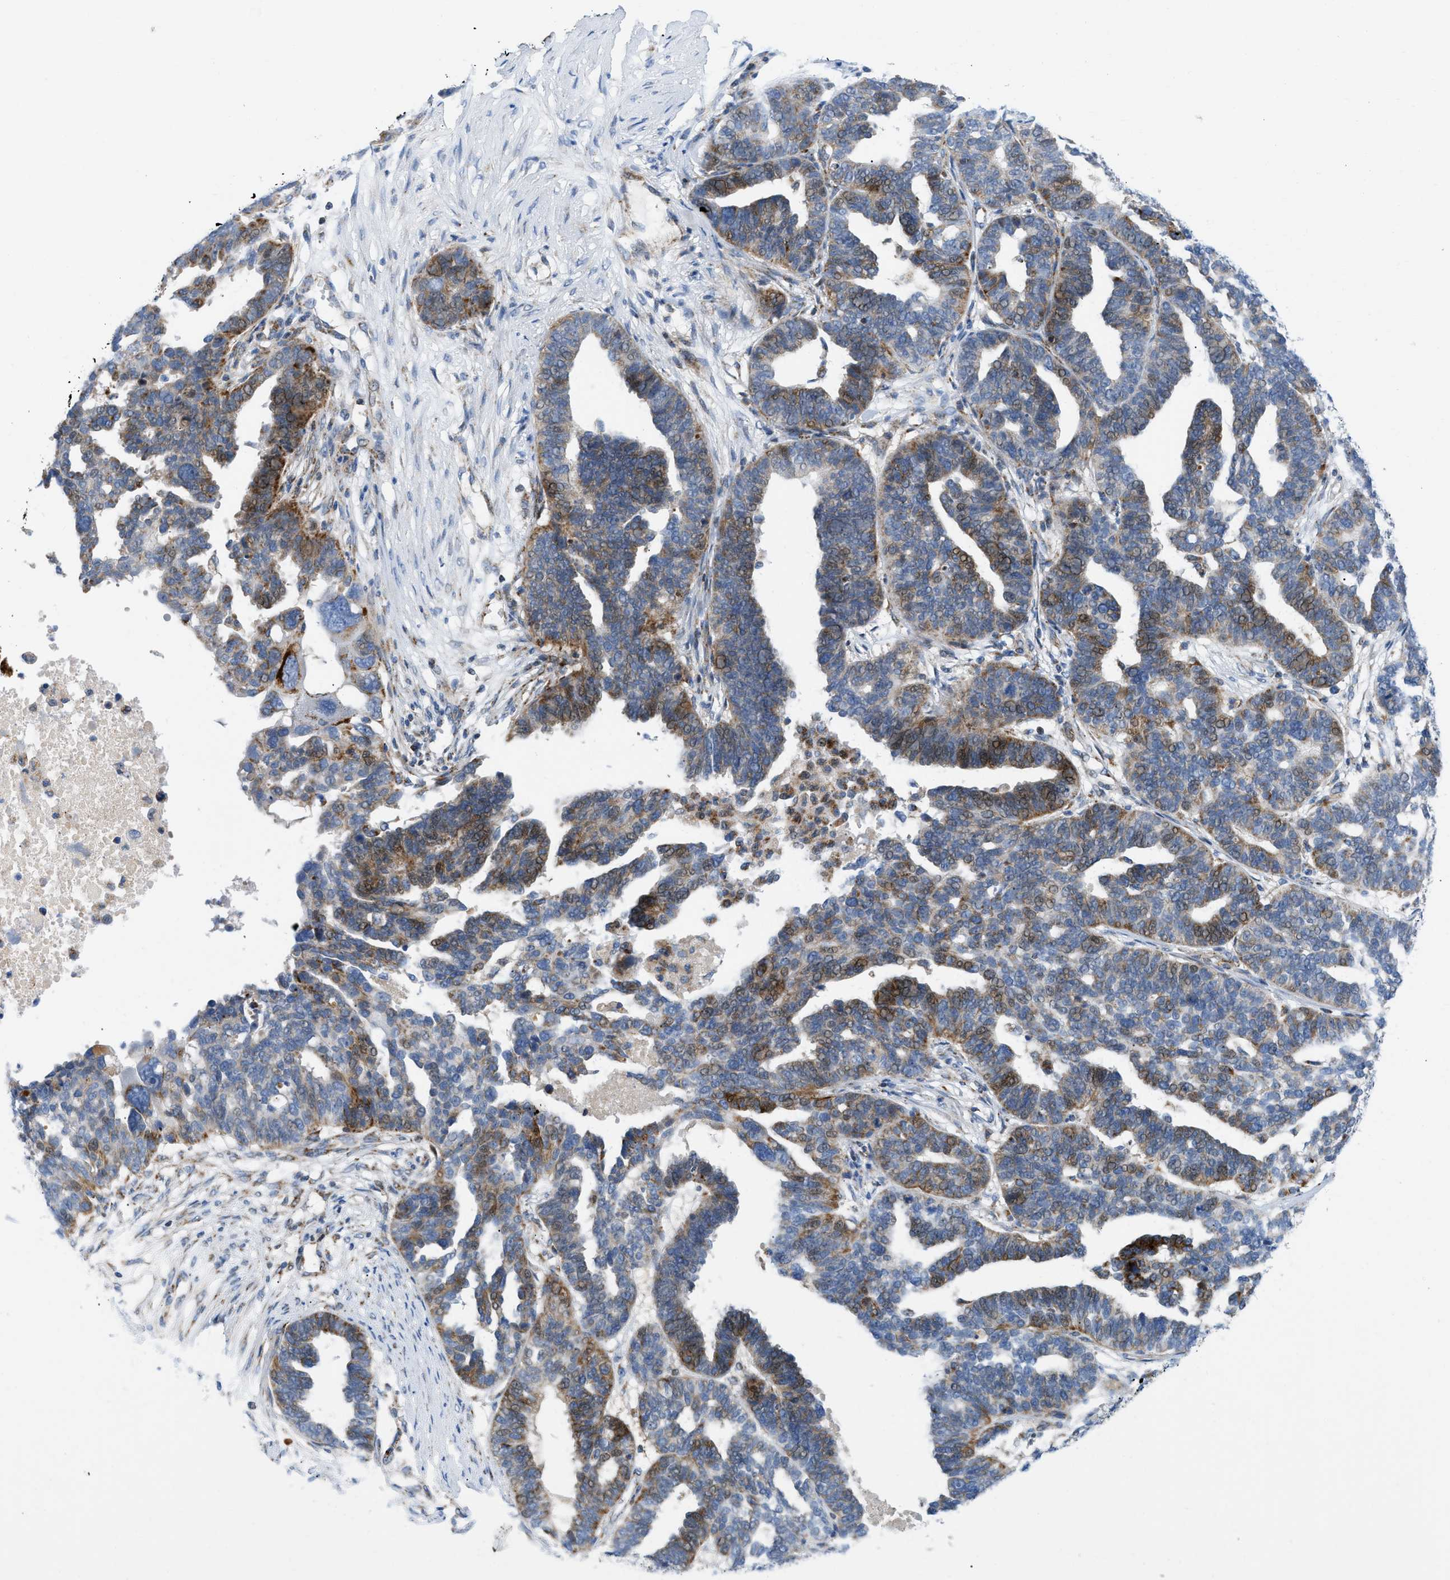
{"staining": {"intensity": "moderate", "quantity": "25%-75%", "location": "cytoplasmic/membranous"}, "tissue": "ovarian cancer", "cell_type": "Tumor cells", "image_type": "cancer", "snomed": [{"axis": "morphology", "description": "Cystadenocarcinoma, serous, NOS"}, {"axis": "topography", "description": "Ovary"}], "caption": "An image of ovarian cancer (serous cystadenocarcinoma) stained for a protein displays moderate cytoplasmic/membranous brown staining in tumor cells.", "gene": "RBBP9", "patient": {"sex": "female", "age": 59}}